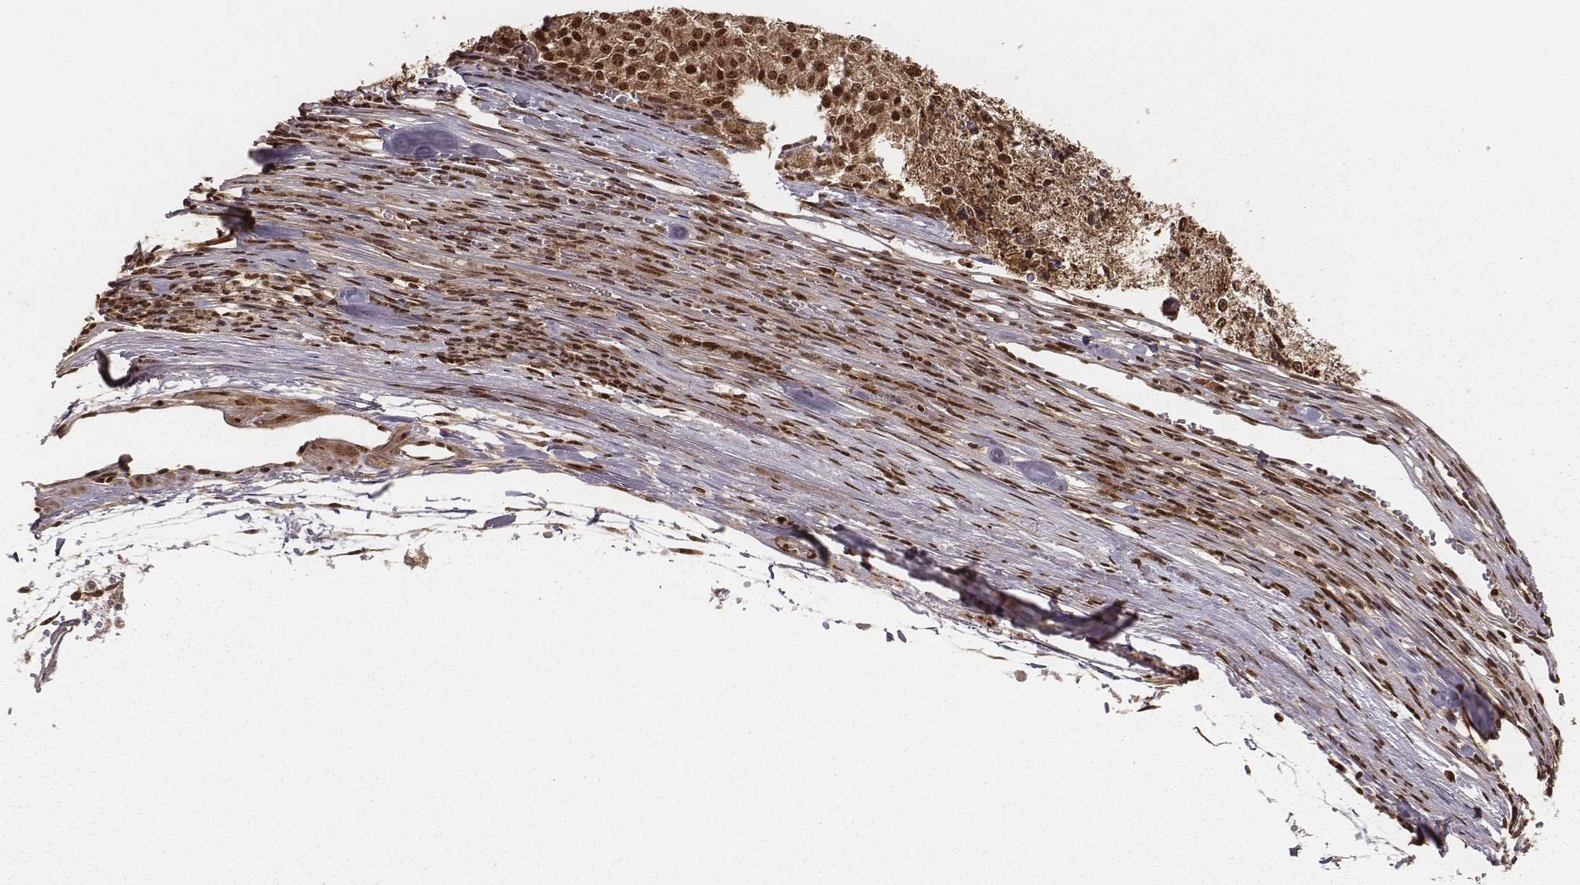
{"staining": {"intensity": "strong", "quantity": ">75%", "location": "cytoplasmic/membranous,nuclear"}, "tissue": "melanoma", "cell_type": "Tumor cells", "image_type": "cancer", "snomed": [{"axis": "morphology", "description": "Malignant melanoma, Metastatic site"}, {"axis": "topography", "description": "Lymph node"}], "caption": "IHC of malignant melanoma (metastatic site) displays high levels of strong cytoplasmic/membranous and nuclear positivity in approximately >75% of tumor cells. (DAB (3,3'-diaminobenzidine) IHC, brown staining for protein, blue staining for nuclei).", "gene": "NFX1", "patient": {"sex": "female", "age": 64}}